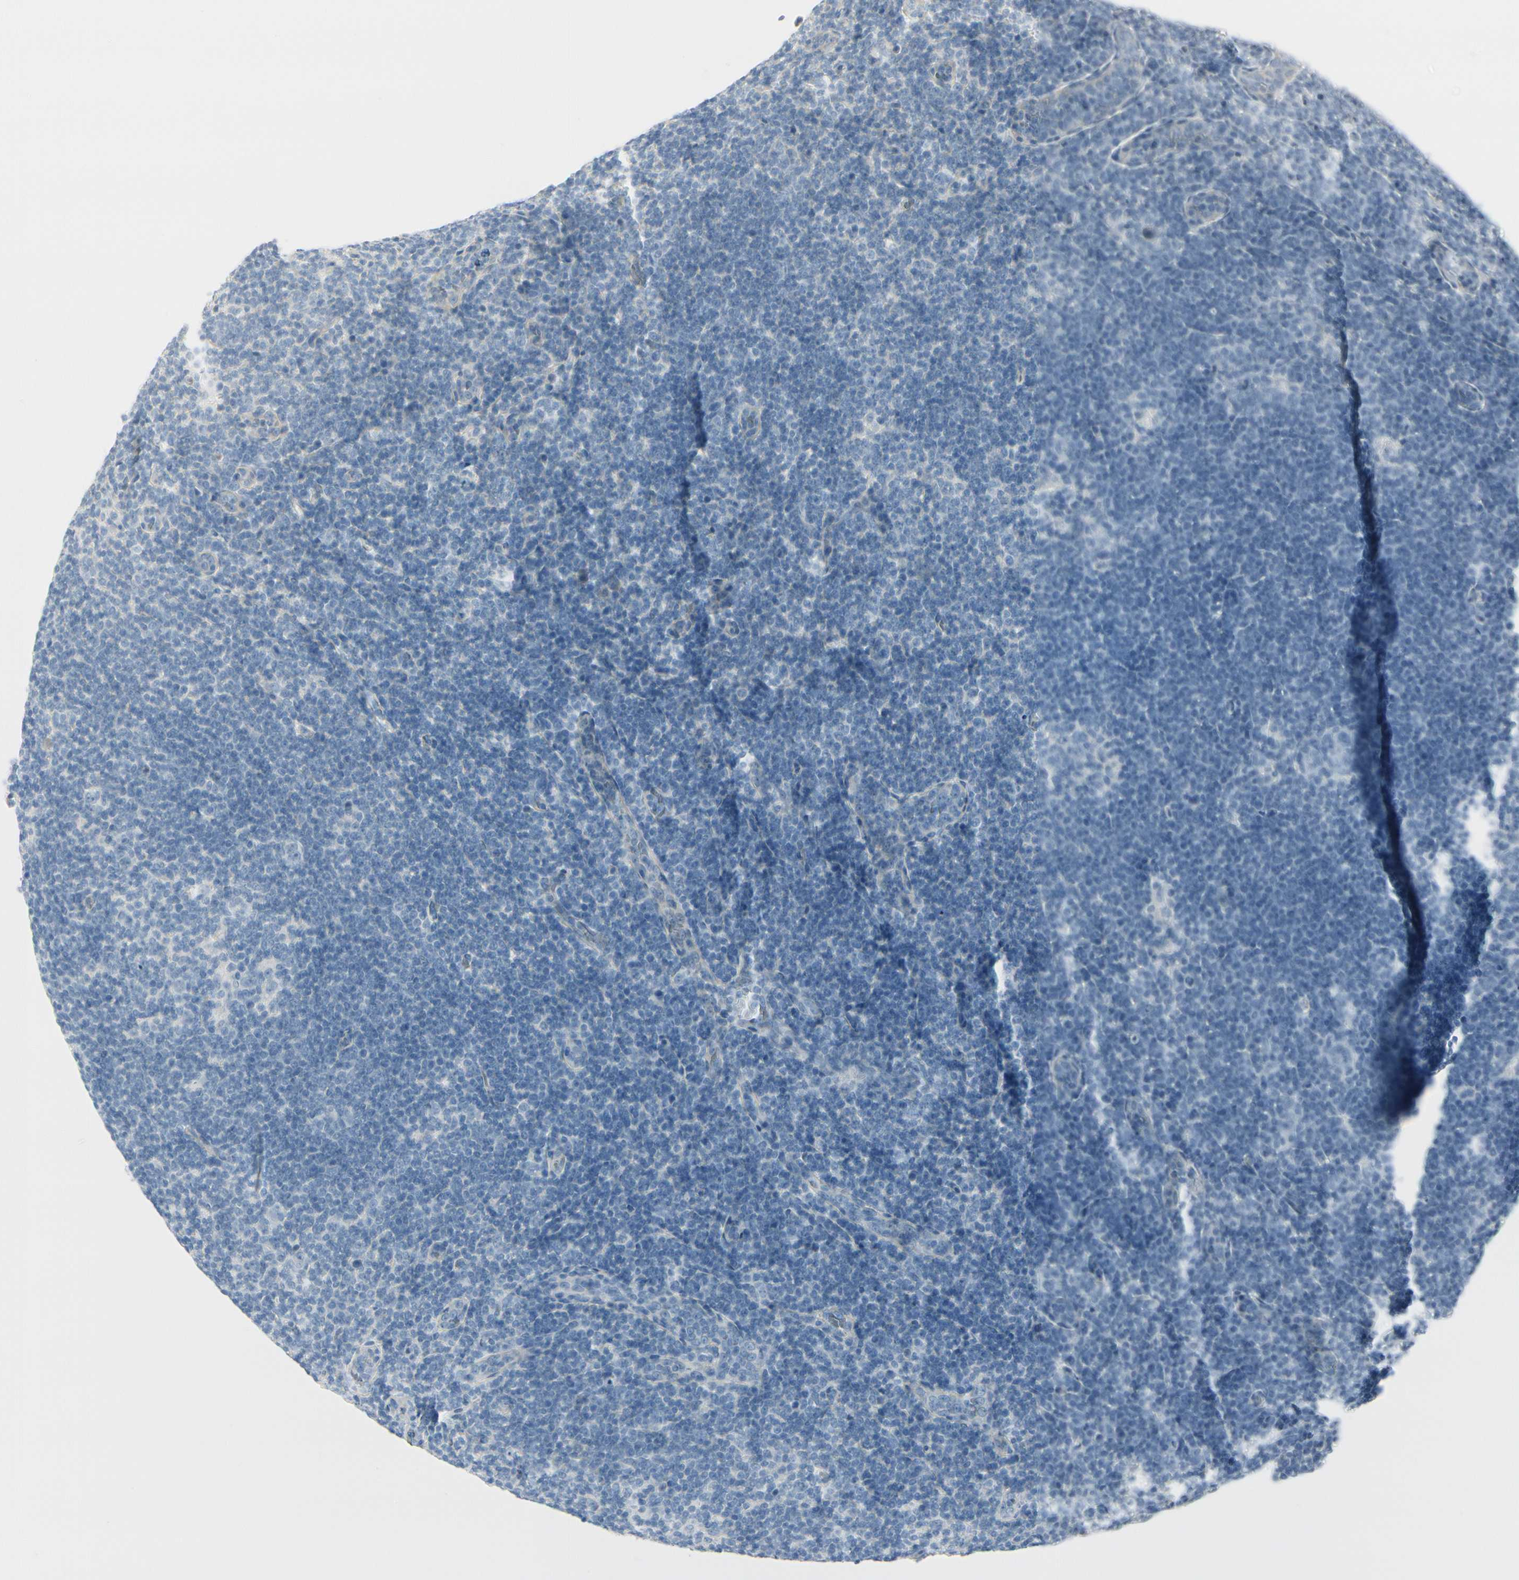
{"staining": {"intensity": "negative", "quantity": "none", "location": "none"}, "tissue": "lymphoma", "cell_type": "Tumor cells", "image_type": "cancer", "snomed": [{"axis": "morphology", "description": "Hodgkin's disease, NOS"}, {"axis": "topography", "description": "Lymph node"}], "caption": "Immunohistochemistry (IHC) photomicrograph of Hodgkin's disease stained for a protein (brown), which demonstrates no staining in tumor cells.", "gene": "CDHR5", "patient": {"sex": "female", "age": 57}}